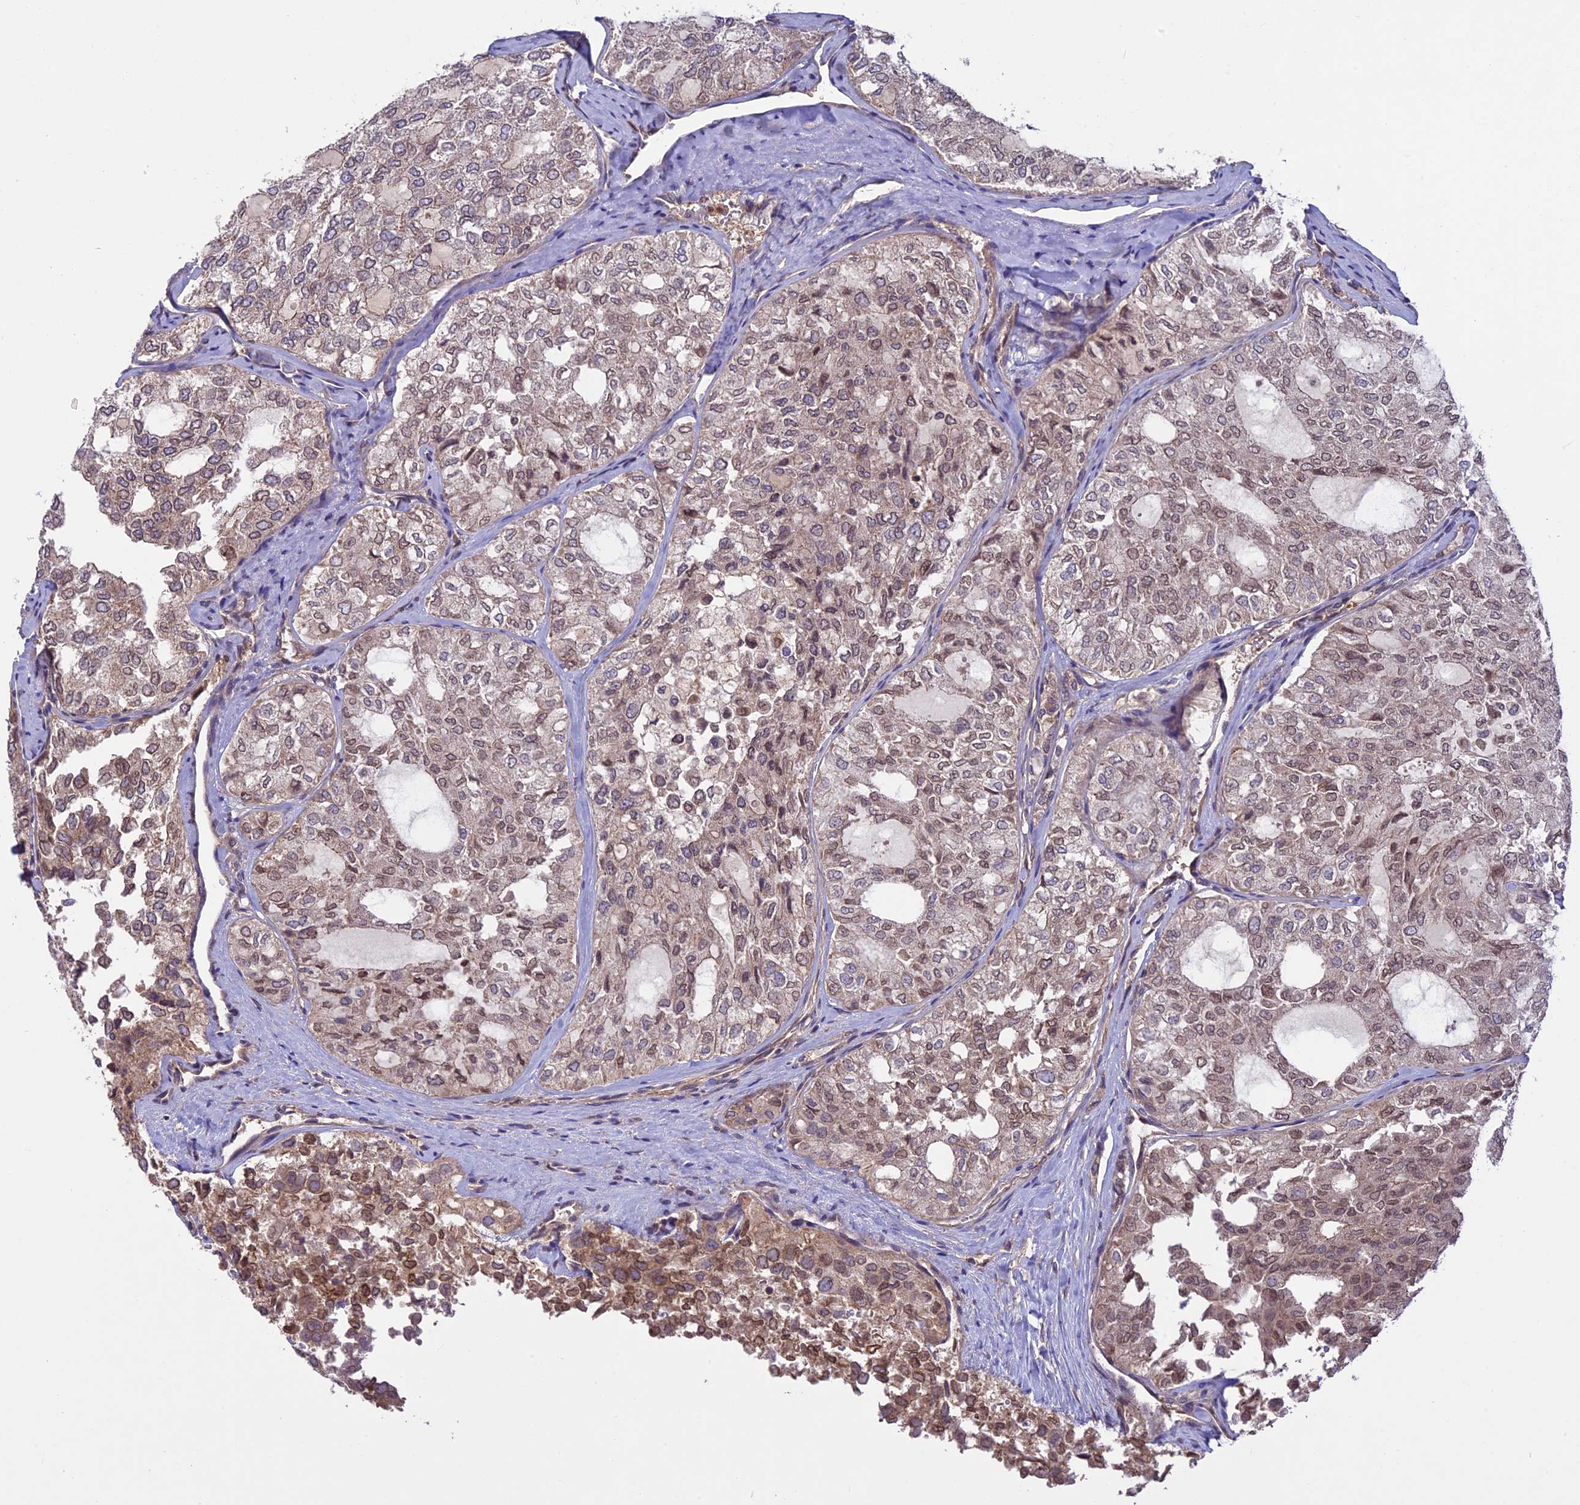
{"staining": {"intensity": "weak", "quantity": "25%-75%", "location": "cytoplasmic/membranous,nuclear"}, "tissue": "thyroid cancer", "cell_type": "Tumor cells", "image_type": "cancer", "snomed": [{"axis": "morphology", "description": "Follicular adenoma carcinoma, NOS"}, {"axis": "topography", "description": "Thyroid gland"}], "caption": "Weak cytoplasmic/membranous and nuclear positivity for a protein is seen in about 25%-75% of tumor cells of thyroid cancer (follicular adenoma carcinoma) using immunohistochemistry (IHC).", "gene": "CCDC125", "patient": {"sex": "male", "age": 75}}